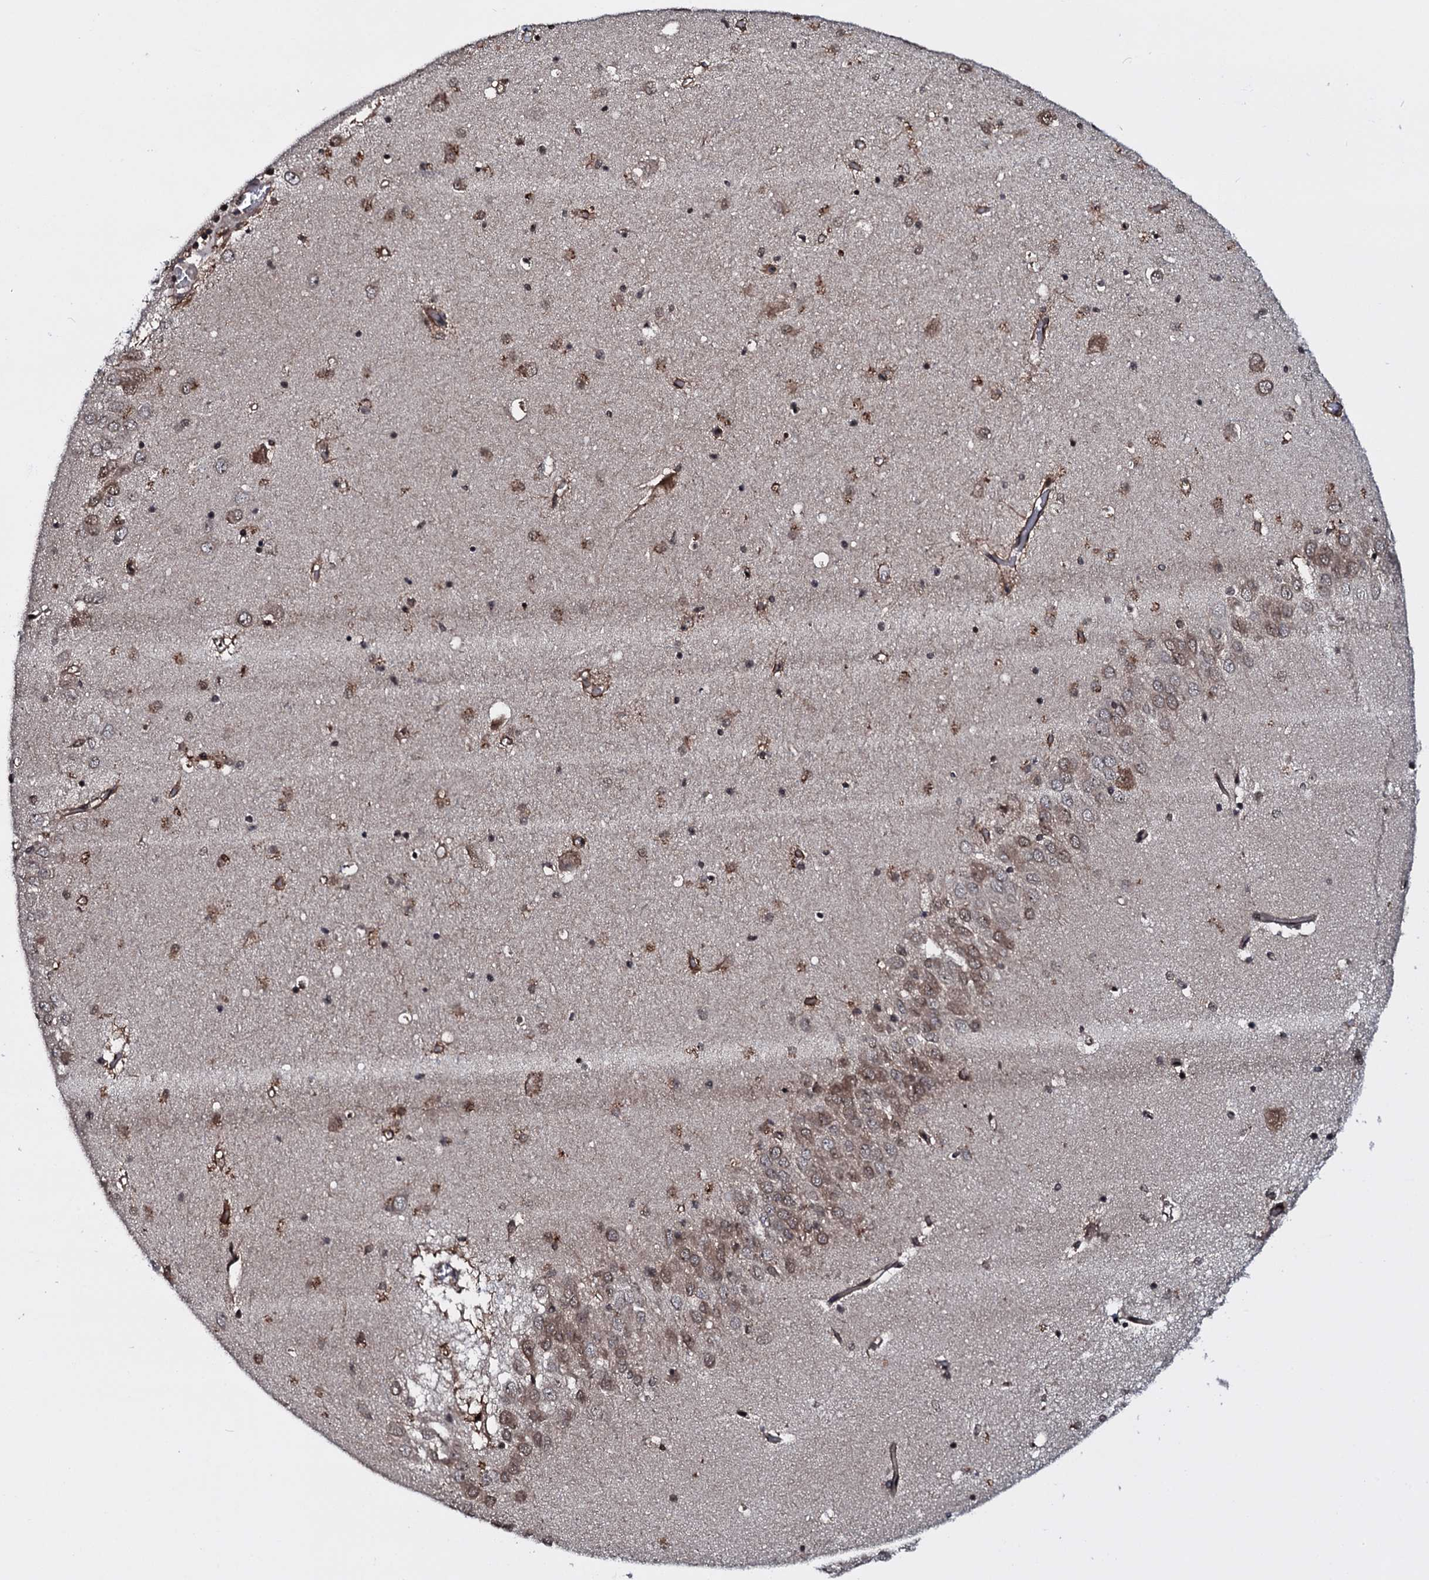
{"staining": {"intensity": "moderate", "quantity": "25%-75%", "location": "cytoplasmic/membranous"}, "tissue": "hippocampus", "cell_type": "Glial cells", "image_type": "normal", "snomed": [{"axis": "morphology", "description": "Normal tissue, NOS"}, {"axis": "topography", "description": "Hippocampus"}], "caption": "This image demonstrates unremarkable hippocampus stained with immunohistochemistry (IHC) to label a protein in brown. The cytoplasmic/membranous of glial cells show moderate positivity for the protein. Nuclei are counter-stained blue.", "gene": "HDDC3", "patient": {"sex": "male", "age": 70}}